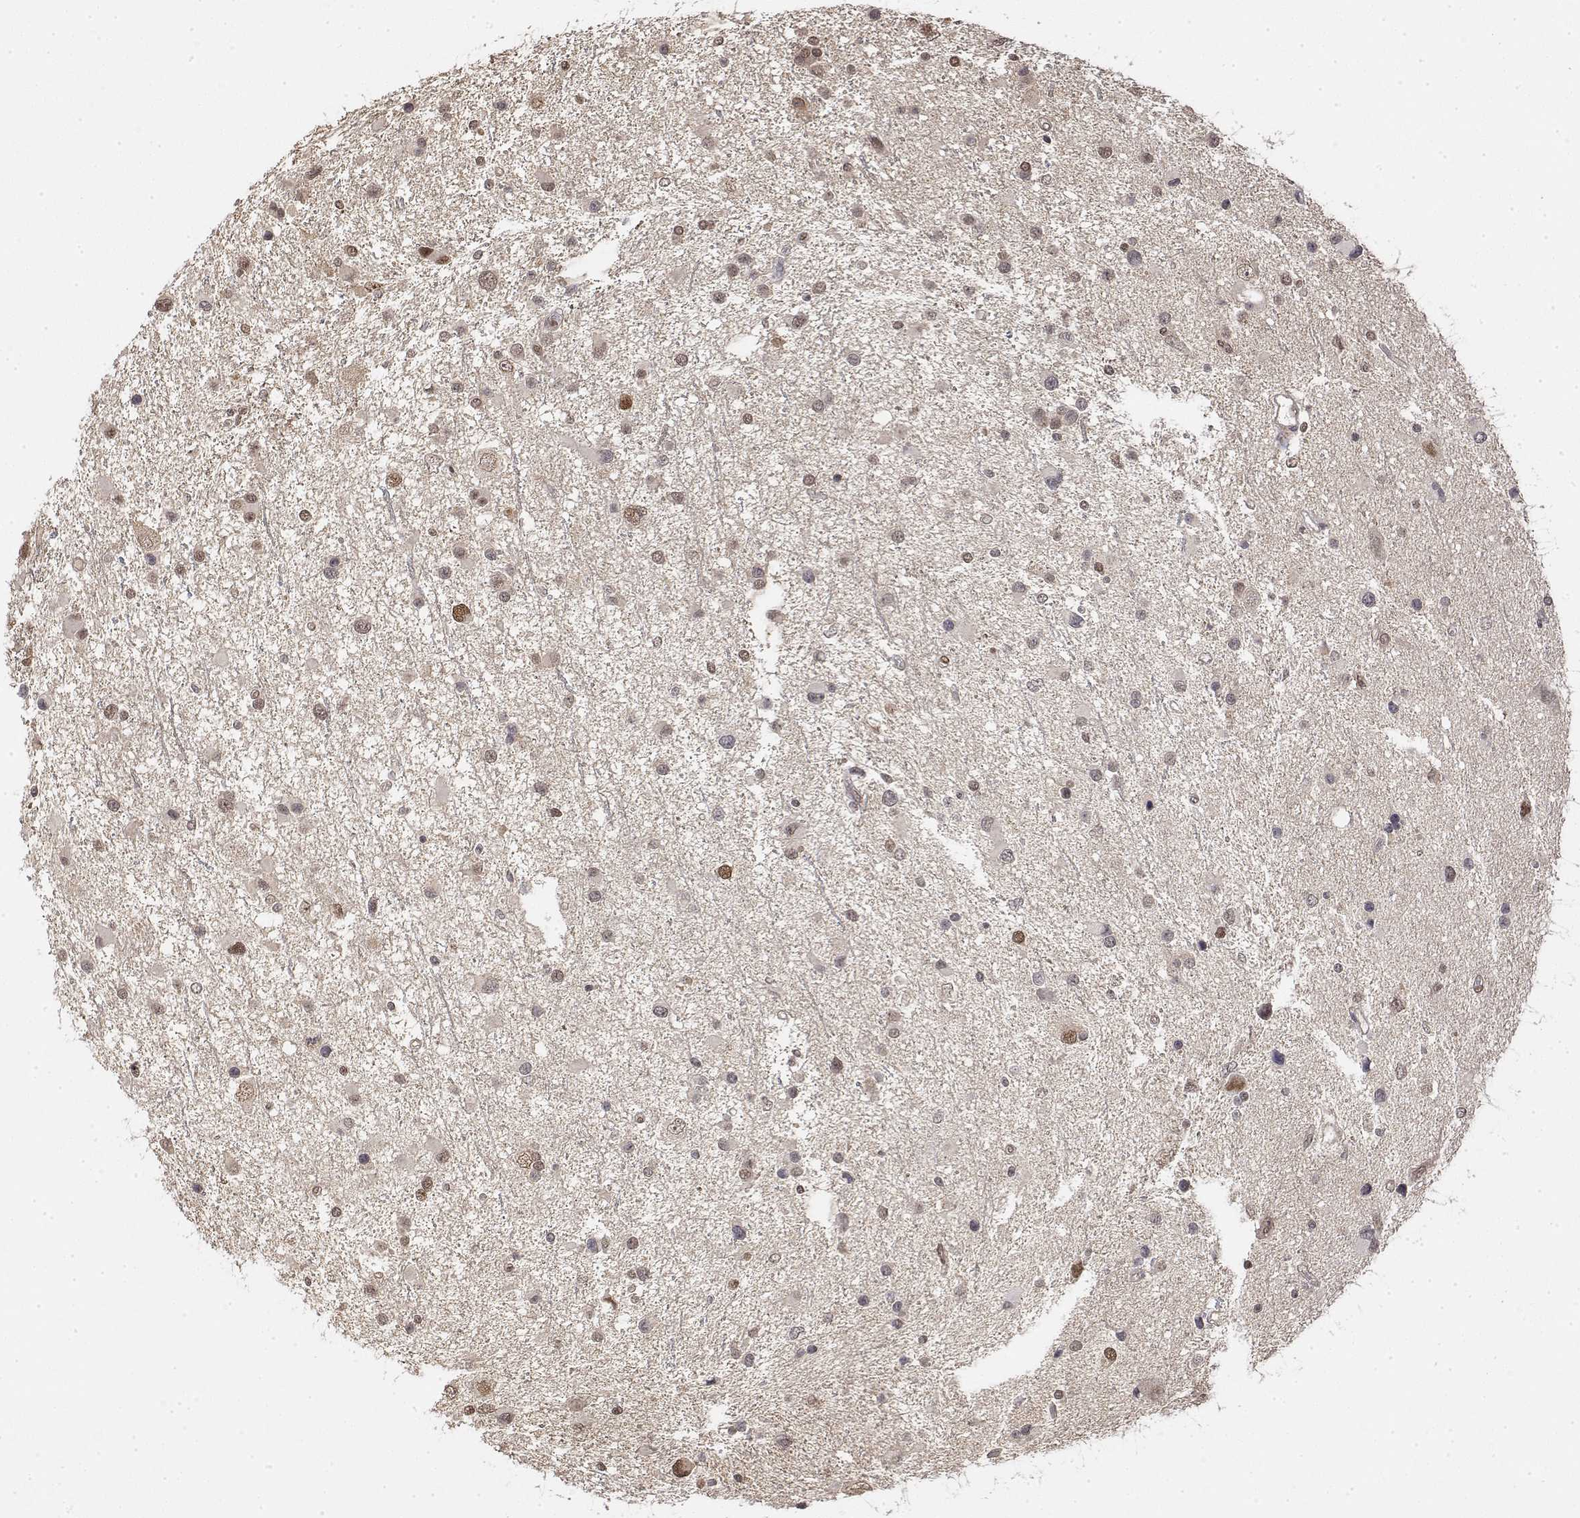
{"staining": {"intensity": "weak", "quantity": ">75%", "location": "nuclear"}, "tissue": "glioma", "cell_type": "Tumor cells", "image_type": "cancer", "snomed": [{"axis": "morphology", "description": "Glioma, malignant, Low grade"}, {"axis": "topography", "description": "Brain"}], "caption": "This micrograph exhibits IHC staining of glioma, with low weak nuclear staining in about >75% of tumor cells.", "gene": "TPI1", "patient": {"sex": "female", "age": 32}}